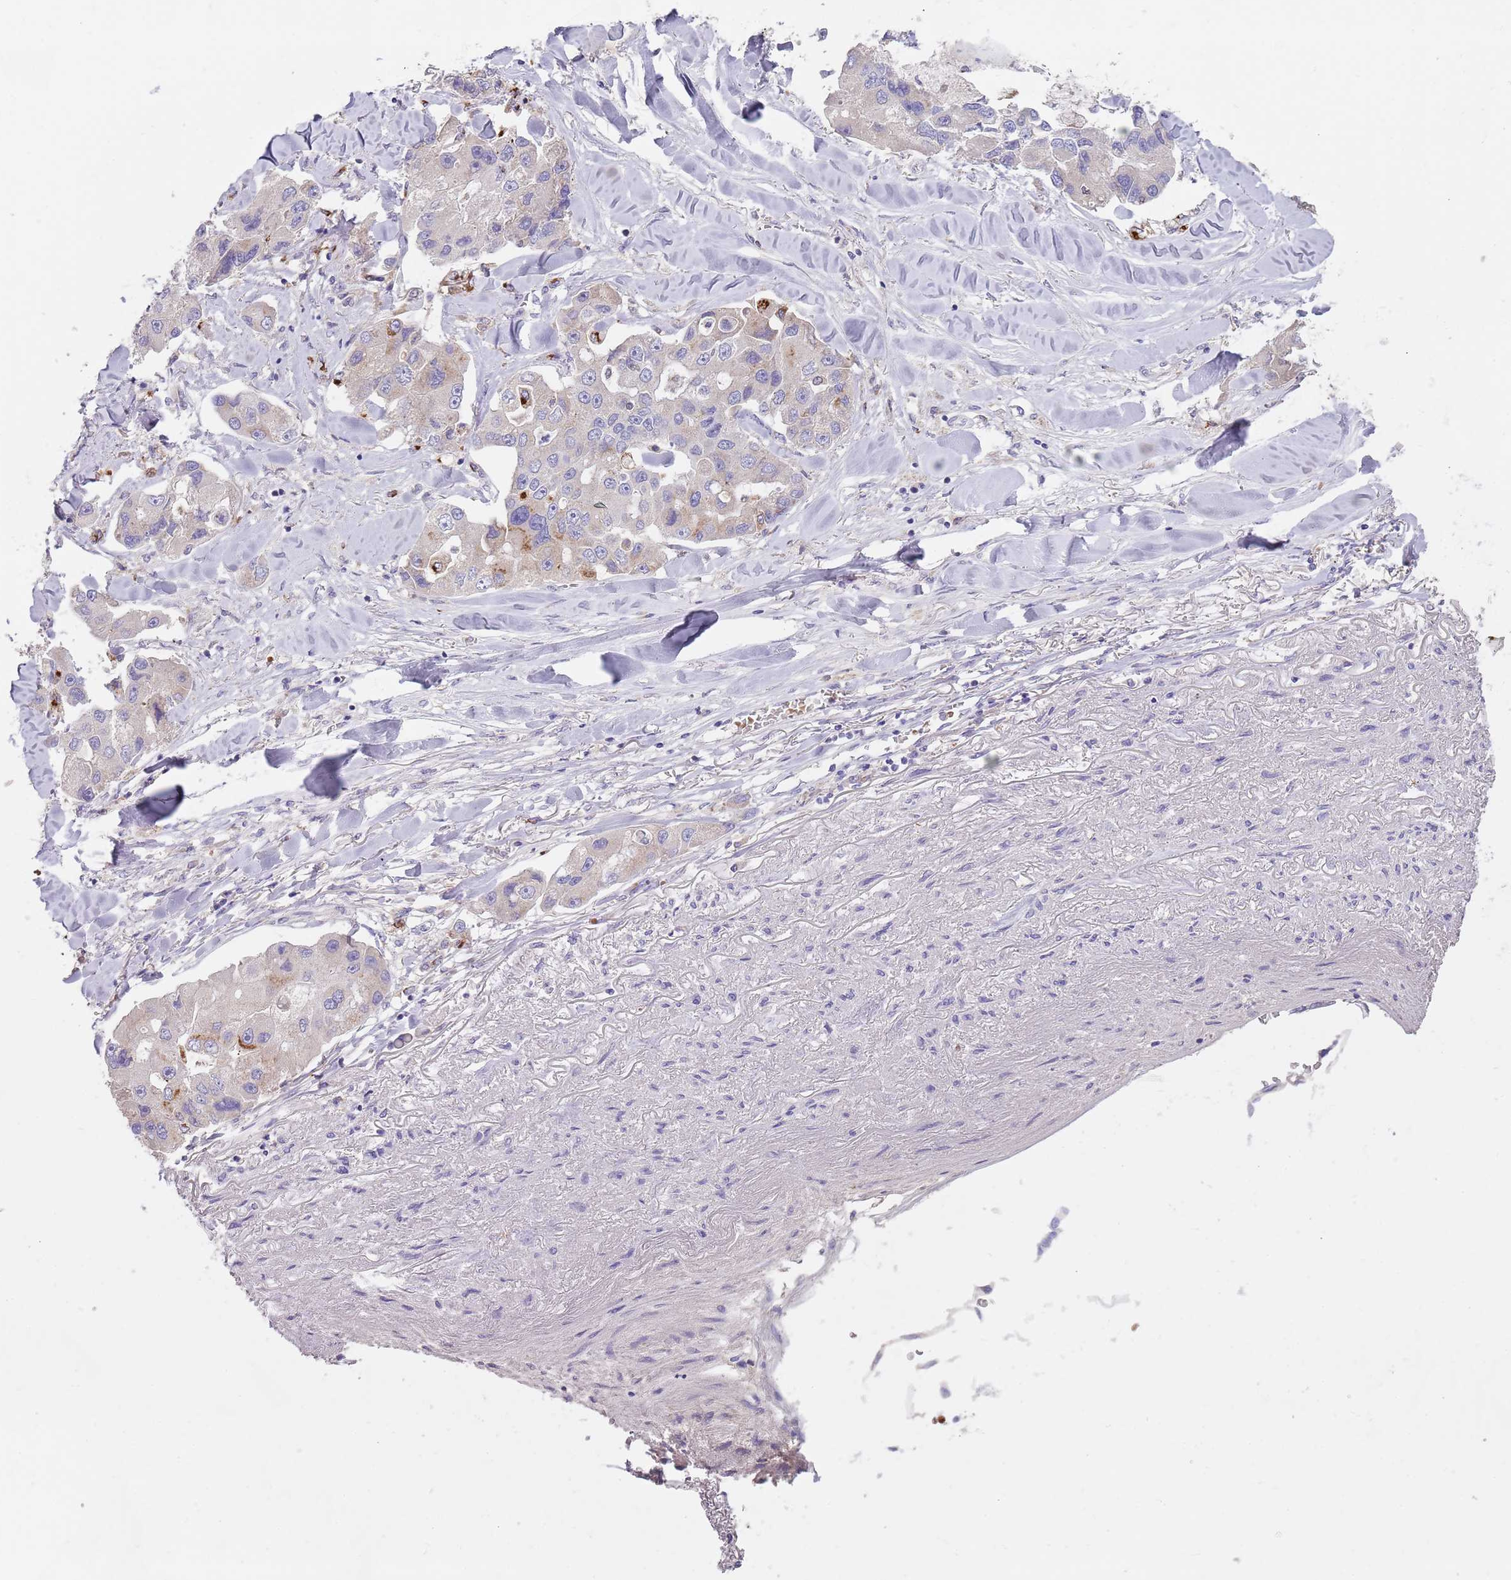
{"staining": {"intensity": "negative", "quantity": "none", "location": "none"}, "tissue": "lung cancer", "cell_type": "Tumor cells", "image_type": "cancer", "snomed": [{"axis": "morphology", "description": "Adenocarcinoma, NOS"}, {"axis": "topography", "description": "Lung"}], "caption": "The micrograph displays no staining of tumor cells in lung cancer (adenocarcinoma).", "gene": "TMEM251", "patient": {"sex": "female", "age": 54}}